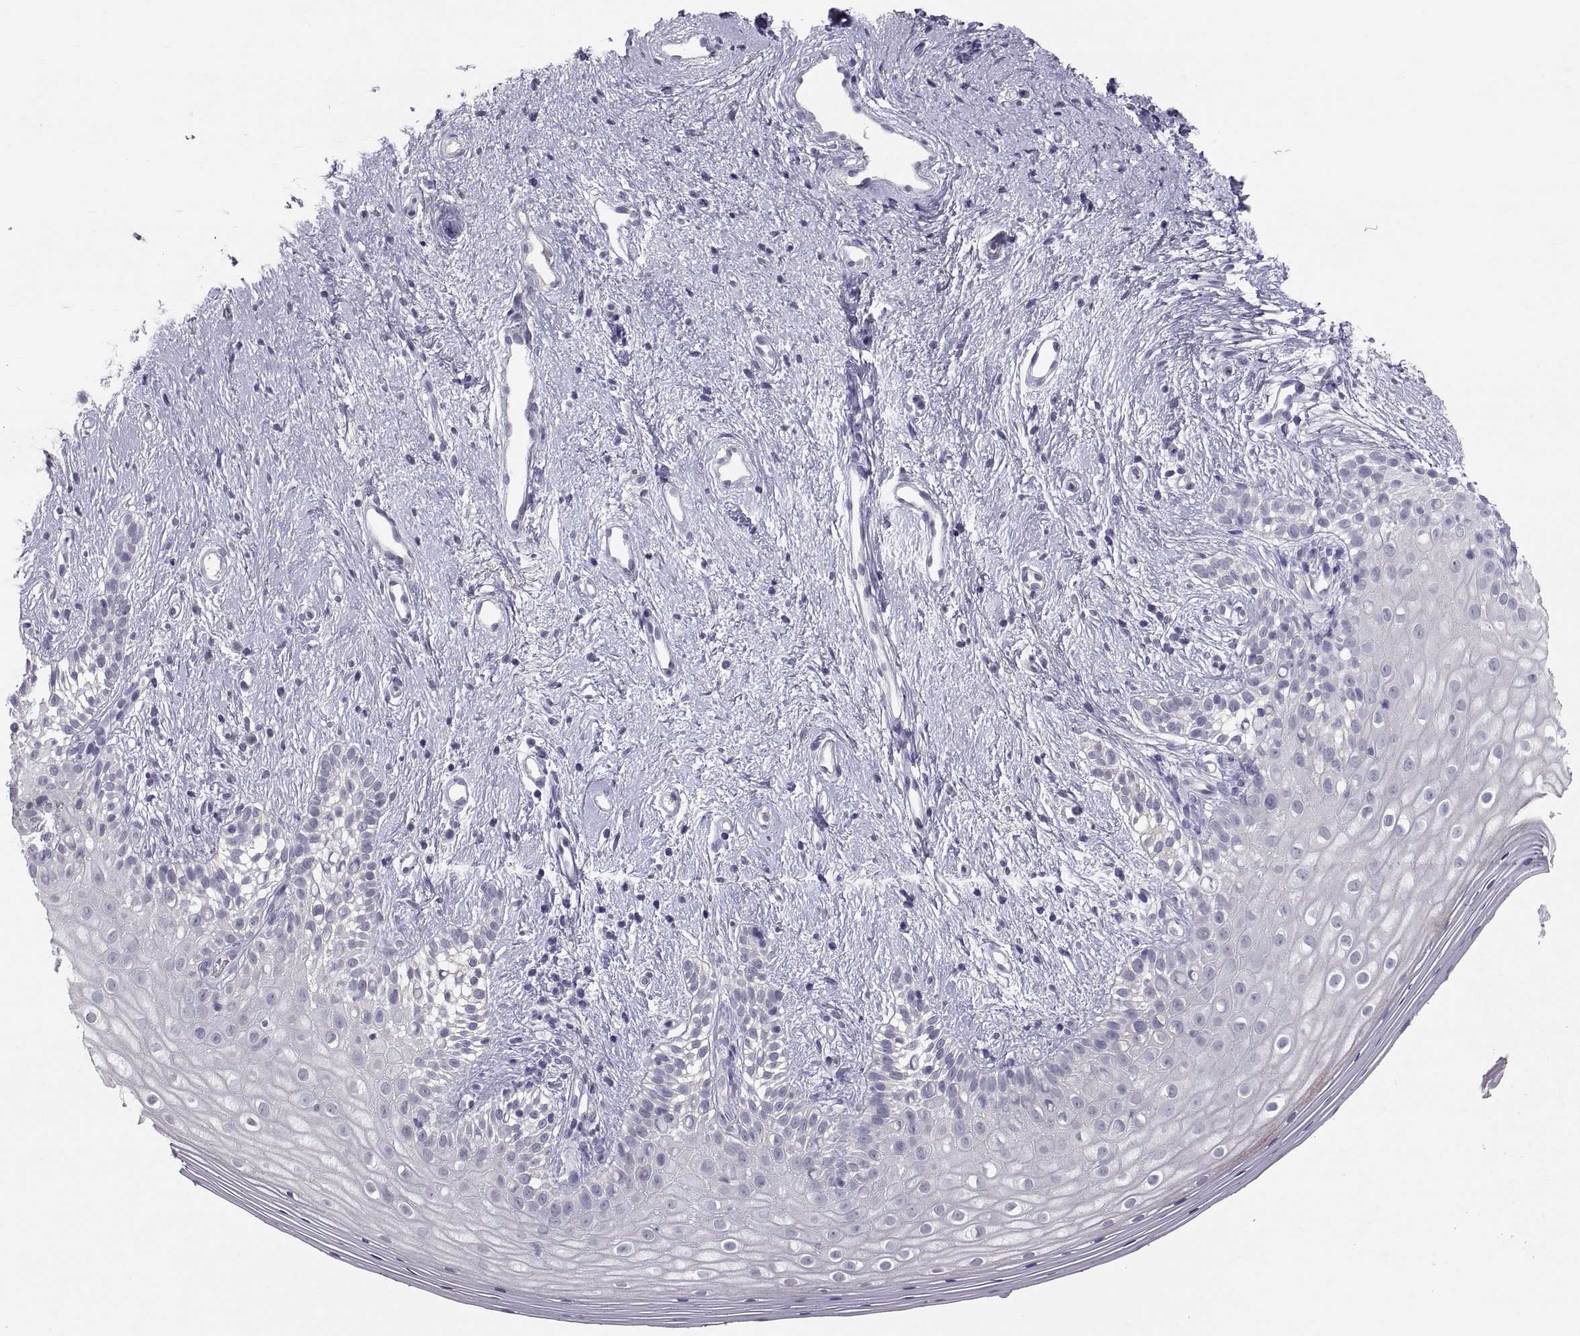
{"staining": {"intensity": "negative", "quantity": "none", "location": "none"}, "tissue": "vagina", "cell_type": "Squamous epithelial cells", "image_type": "normal", "snomed": [{"axis": "morphology", "description": "Normal tissue, NOS"}, {"axis": "topography", "description": "Vagina"}], "caption": "The immunohistochemistry (IHC) image has no significant positivity in squamous epithelial cells of vagina.", "gene": "PTN", "patient": {"sex": "female", "age": 47}}